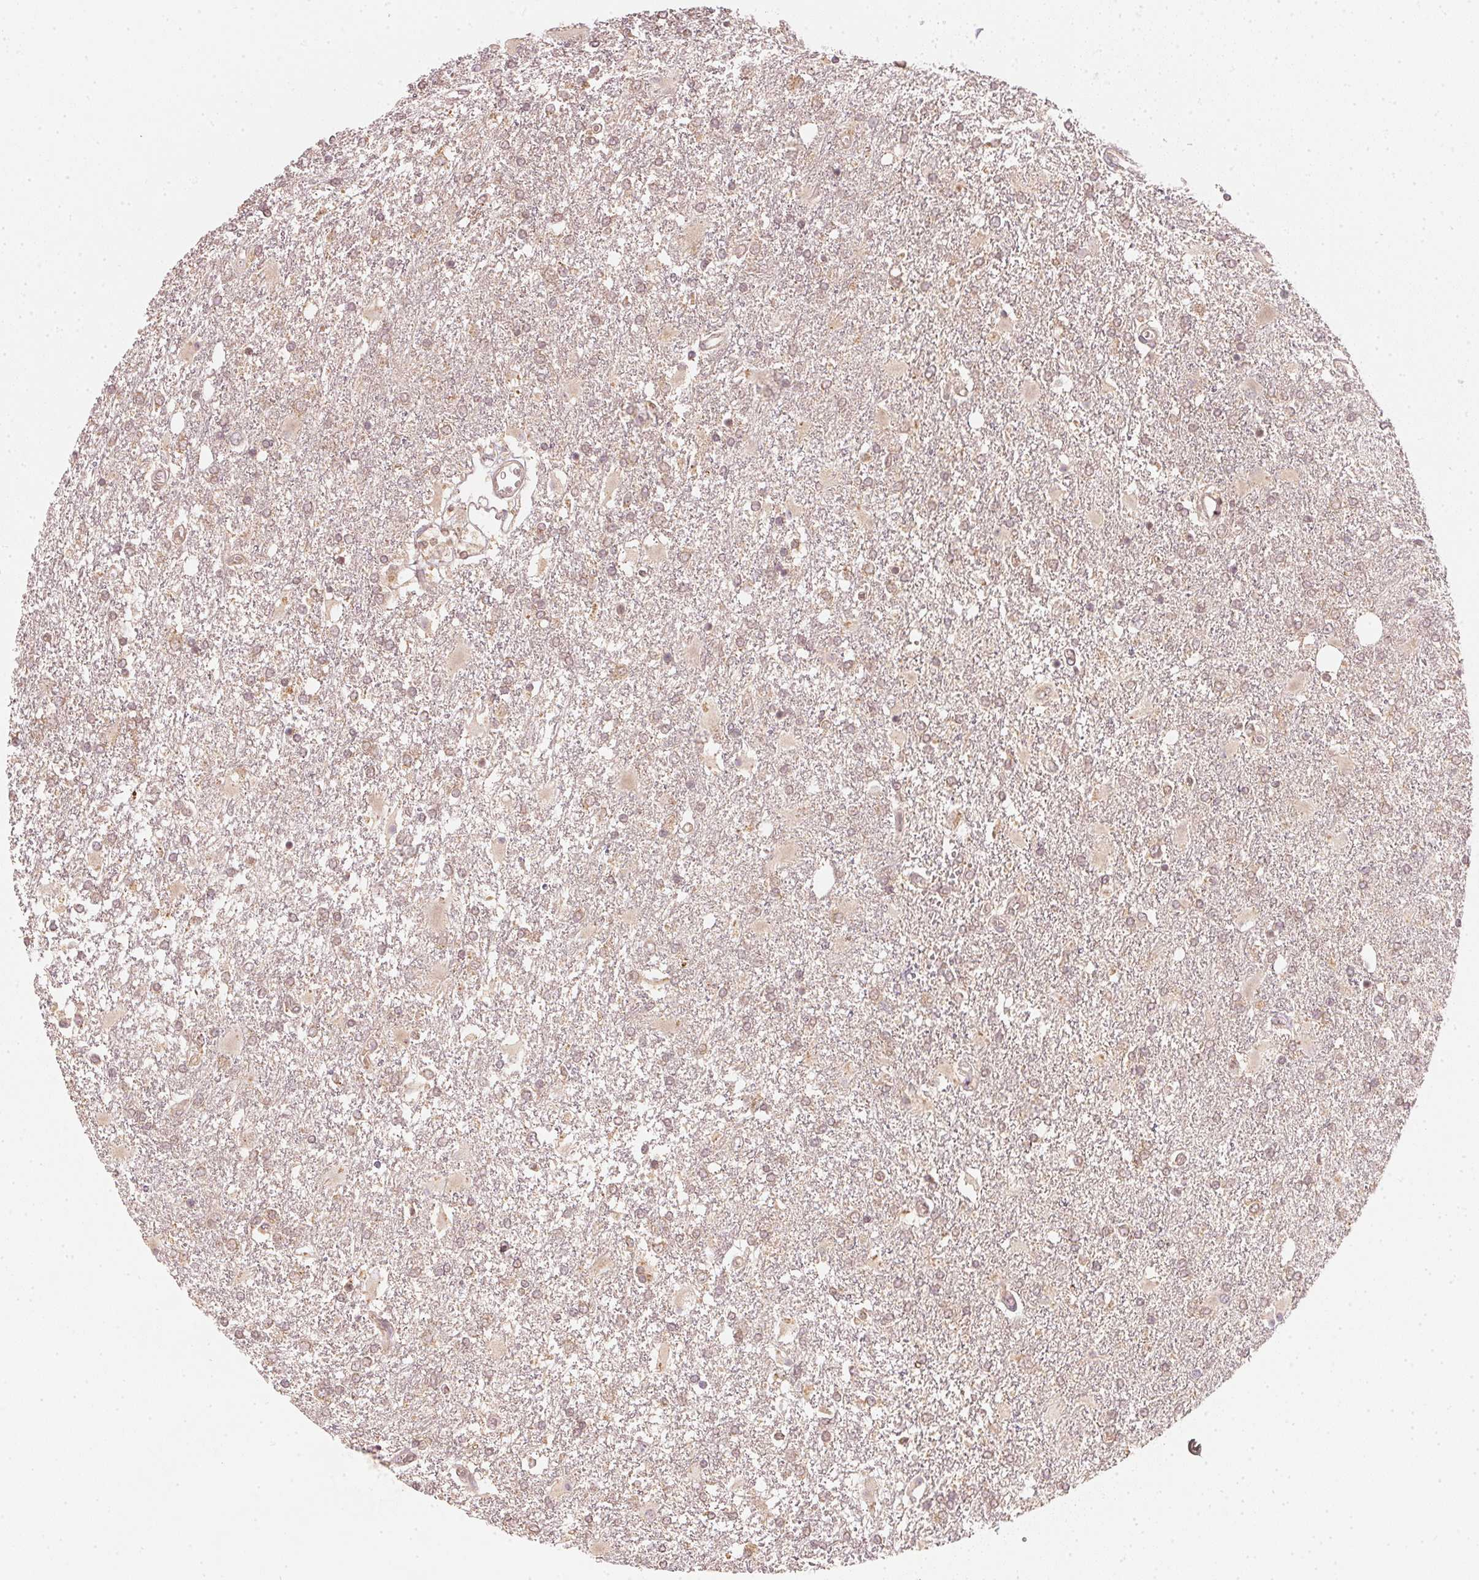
{"staining": {"intensity": "weak", "quantity": ">75%", "location": "cytoplasmic/membranous,nuclear"}, "tissue": "glioma", "cell_type": "Tumor cells", "image_type": "cancer", "snomed": [{"axis": "morphology", "description": "Glioma, malignant, High grade"}, {"axis": "topography", "description": "Cerebral cortex"}], "caption": "This photomicrograph exhibits high-grade glioma (malignant) stained with immunohistochemistry to label a protein in brown. The cytoplasmic/membranous and nuclear of tumor cells show weak positivity for the protein. Nuclei are counter-stained blue.", "gene": "UBE2L3", "patient": {"sex": "male", "age": 79}}